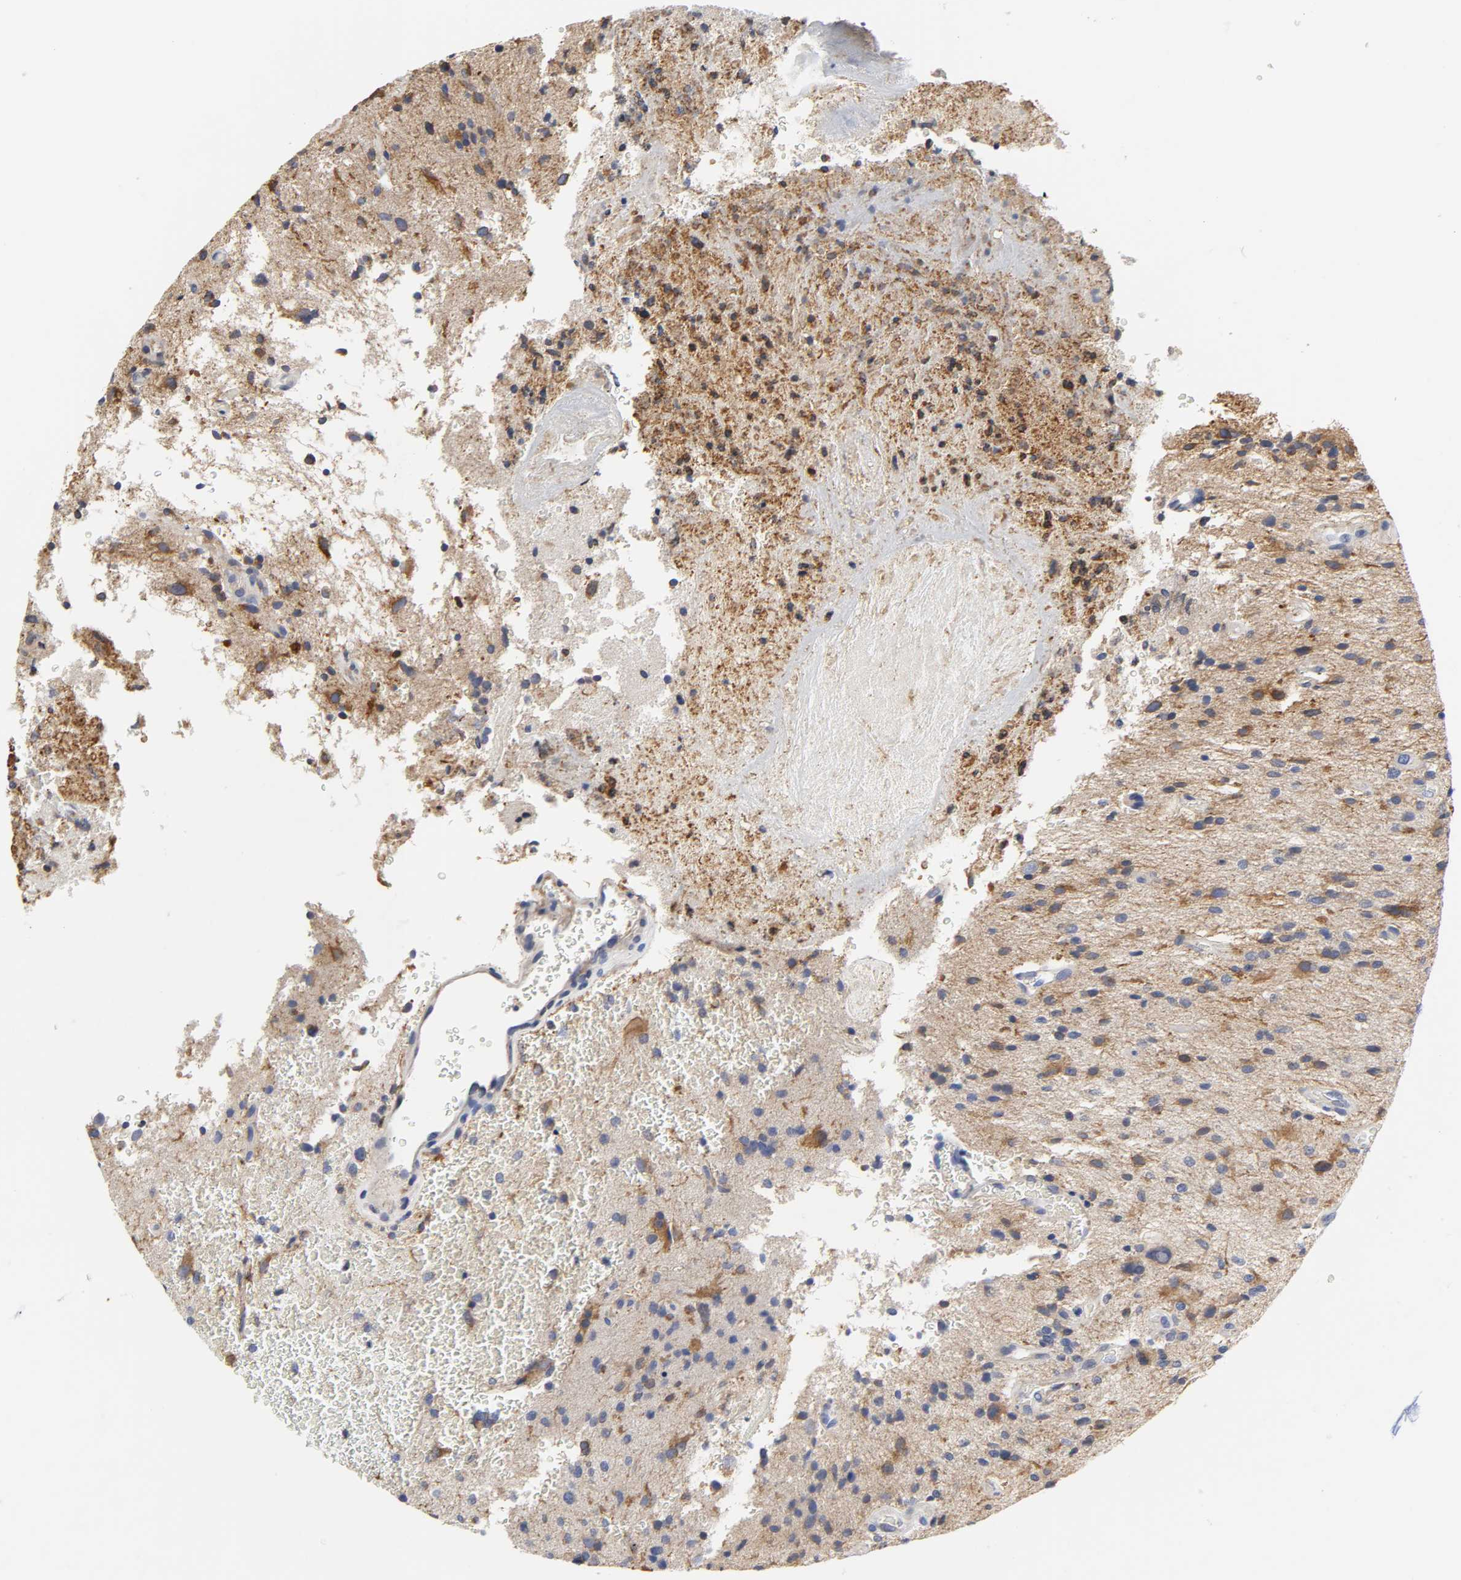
{"staining": {"intensity": "moderate", "quantity": "25%-75%", "location": "cytoplasmic/membranous"}, "tissue": "glioma", "cell_type": "Tumor cells", "image_type": "cancer", "snomed": [{"axis": "morphology", "description": "Normal tissue, NOS"}, {"axis": "morphology", "description": "Glioma, malignant, High grade"}, {"axis": "topography", "description": "Cerebral cortex"}], "caption": "There is medium levels of moderate cytoplasmic/membranous expression in tumor cells of high-grade glioma (malignant), as demonstrated by immunohistochemical staining (brown color).", "gene": "HCK", "patient": {"sex": "male", "age": 75}}